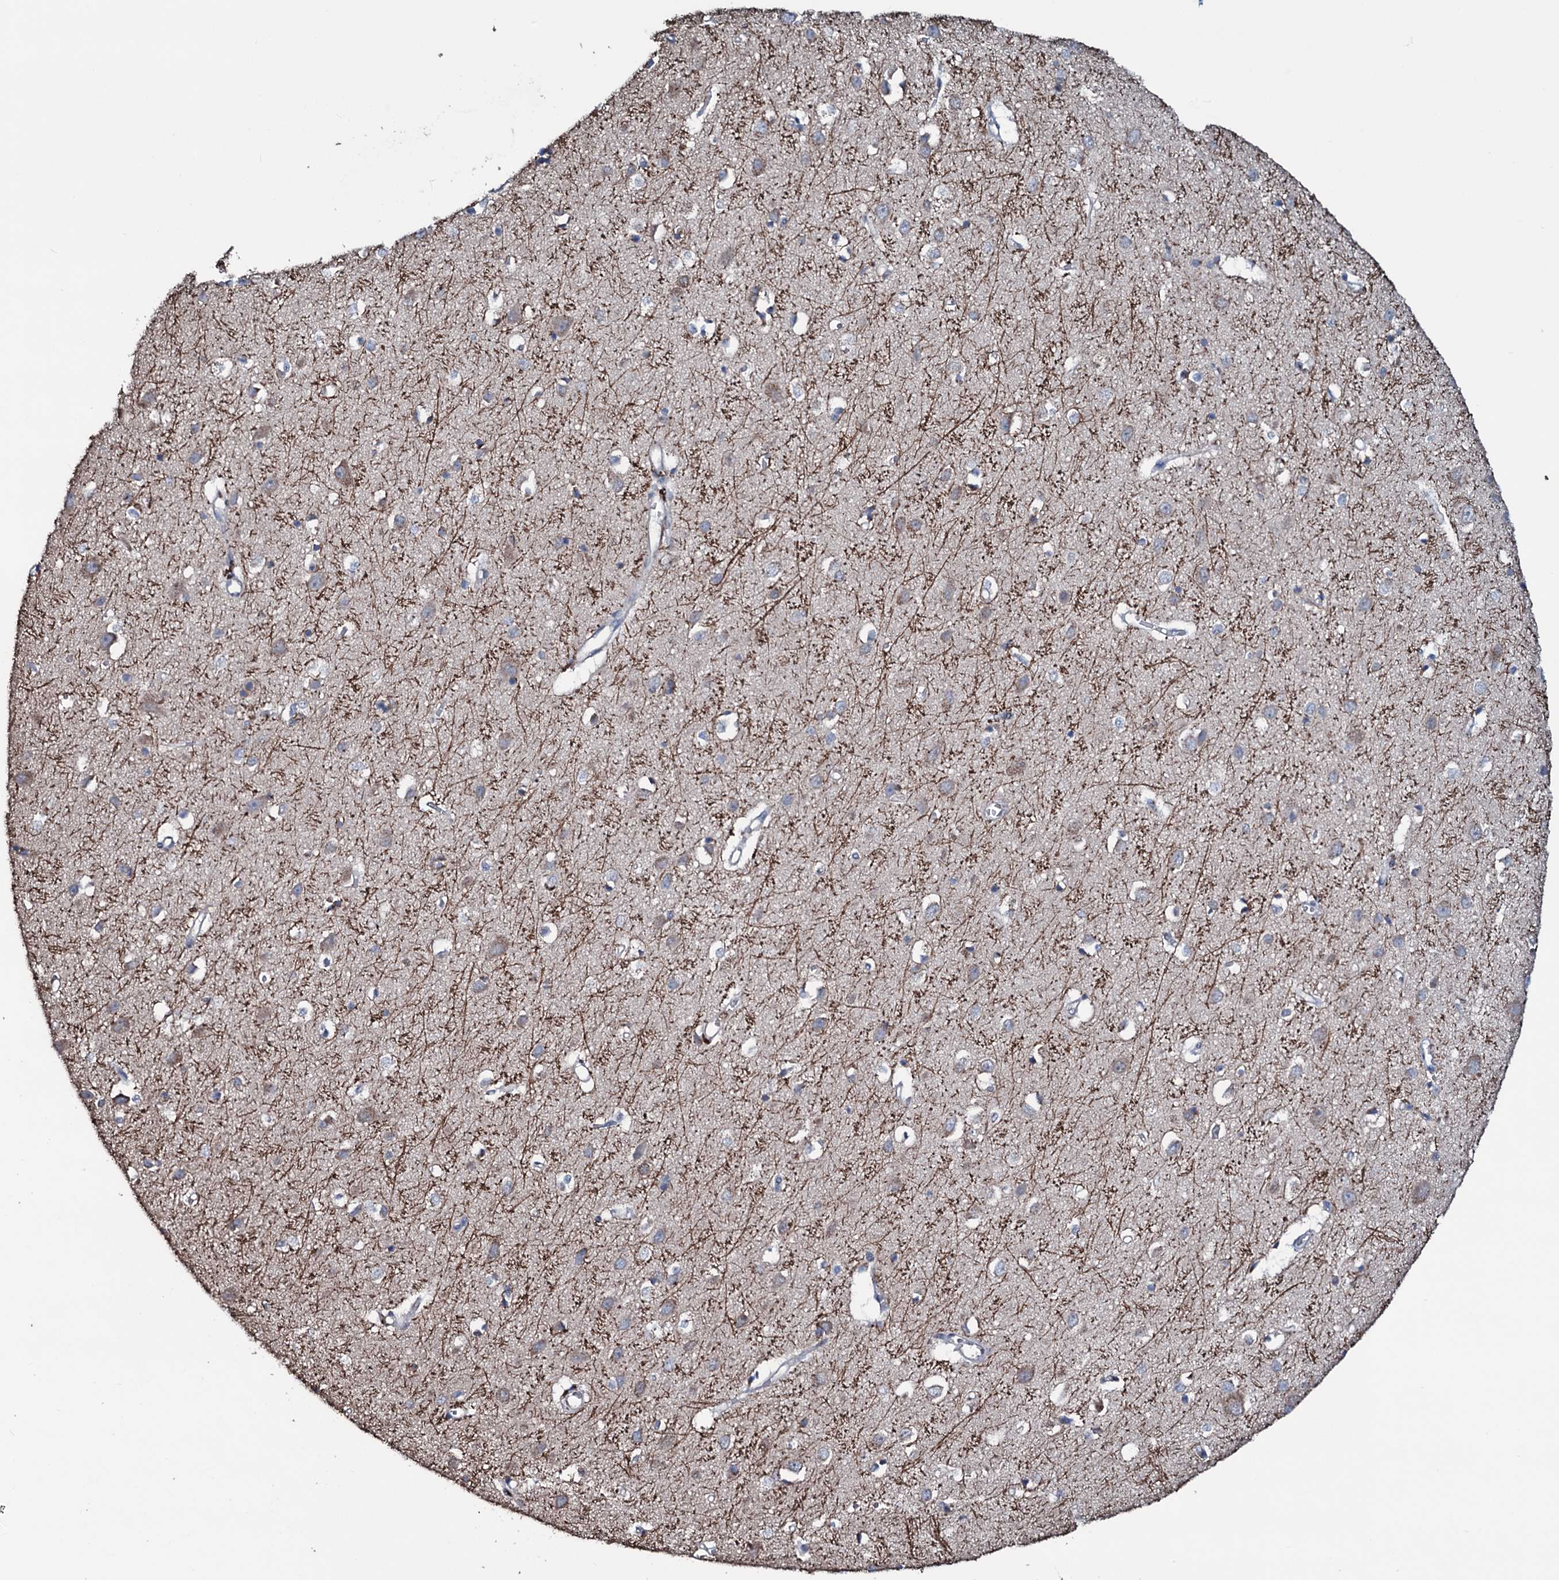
{"staining": {"intensity": "negative", "quantity": "none", "location": "none"}, "tissue": "cerebral cortex", "cell_type": "Endothelial cells", "image_type": "normal", "snomed": [{"axis": "morphology", "description": "Normal tissue, NOS"}, {"axis": "topography", "description": "Cerebral cortex"}], "caption": "This is an immunohistochemistry (IHC) micrograph of unremarkable human cerebral cortex. There is no staining in endothelial cells.", "gene": "OGFOD2", "patient": {"sex": "female", "age": 64}}